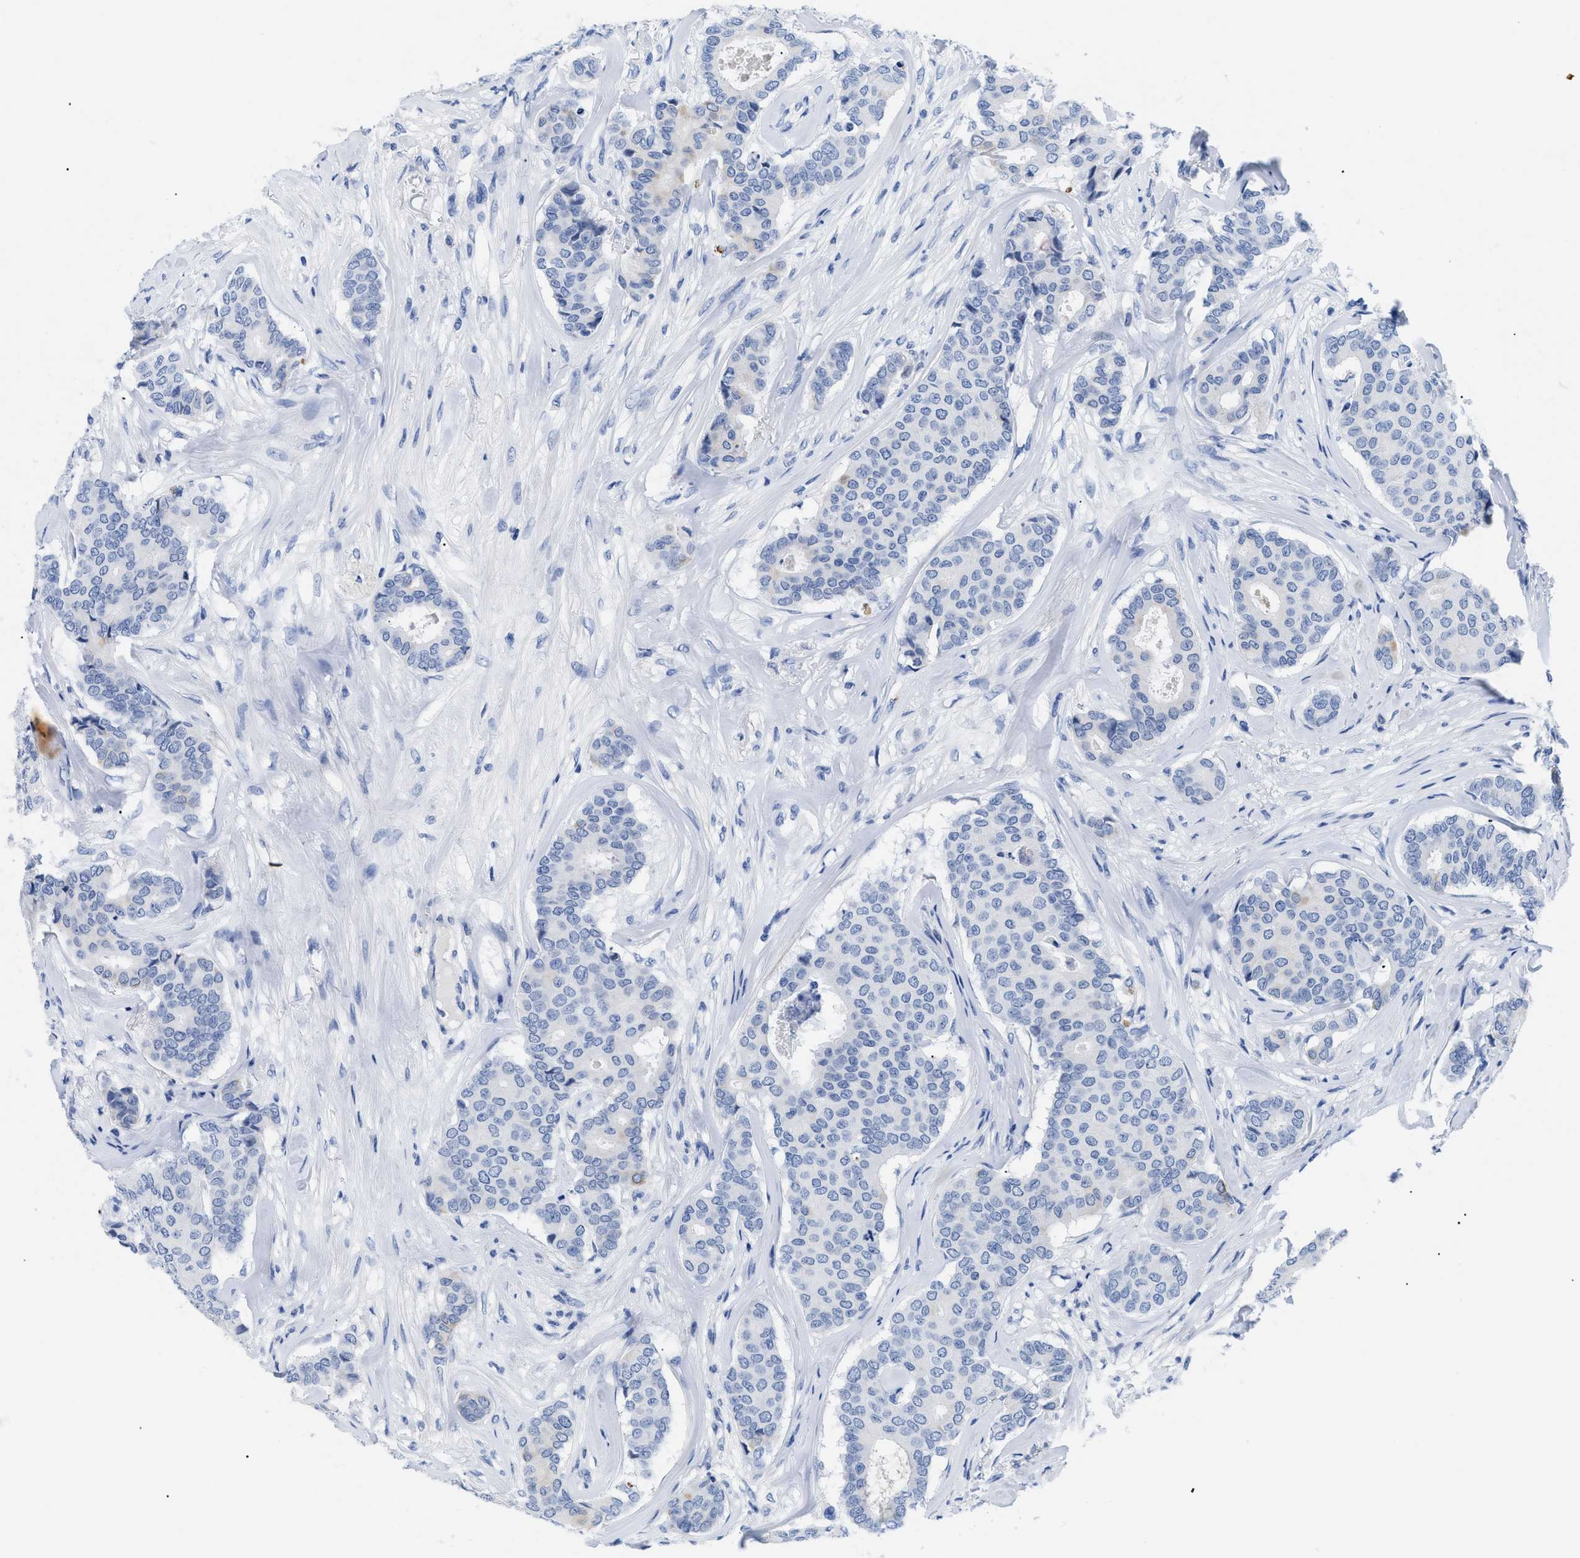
{"staining": {"intensity": "negative", "quantity": "none", "location": "none"}, "tissue": "breast cancer", "cell_type": "Tumor cells", "image_type": "cancer", "snomed": [{"axis": "morphology", "description": "Duct carcinoma"}, {"axis": "topography", "description": "Breast"}], "caption": "This is an IHC histopathology image of breast intraductal carcinoma. There is no staining in tumor cells.", "gene": "TMEM68", "patient": {"sex": "female", "age": 75}}